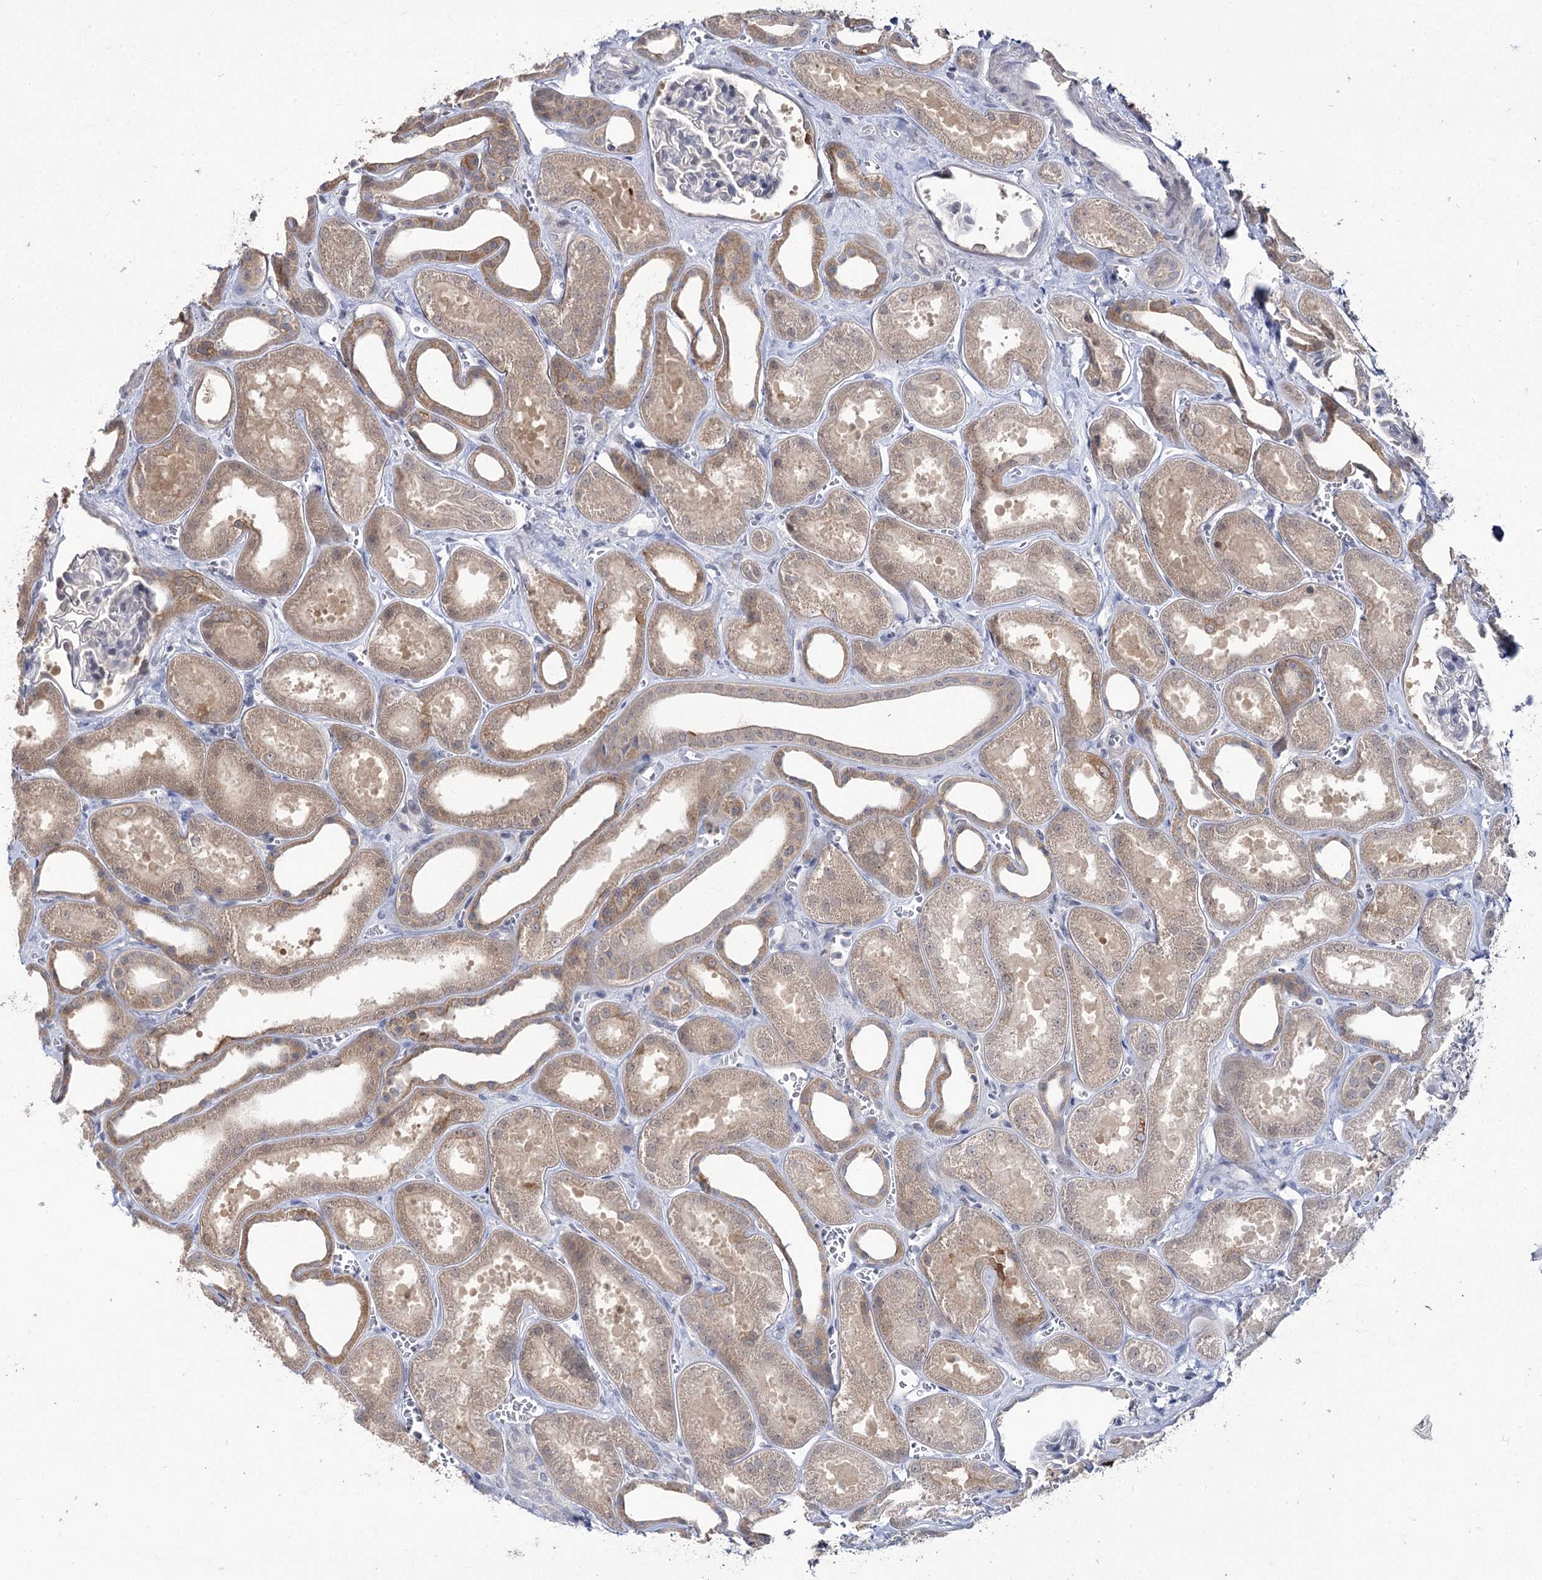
{"staining": {"intensity": "negative", "quantity": "none", "location": "none"}, "tissue": "kidney", "cell_type": "Cells in glomeruli", "image_type": "normal", "snomed": [{"axis": "morphology", "description": "Normal tissue, NOS"}, {"axis": "morphology", "description": "Adenocarcinoma, NOS"}, {"axis": "topography", "description": "Kidney"}], "caption": "A histopathology image of human kidney is negative for staining in cells in glomeruli. (Stains: DAB IHC with hematoxylin counter stain, Microscopy: brightfield microscopy at high magnification).", "gene": "PHYHIPL", "patient": {"sex": "female", "age": 68}}